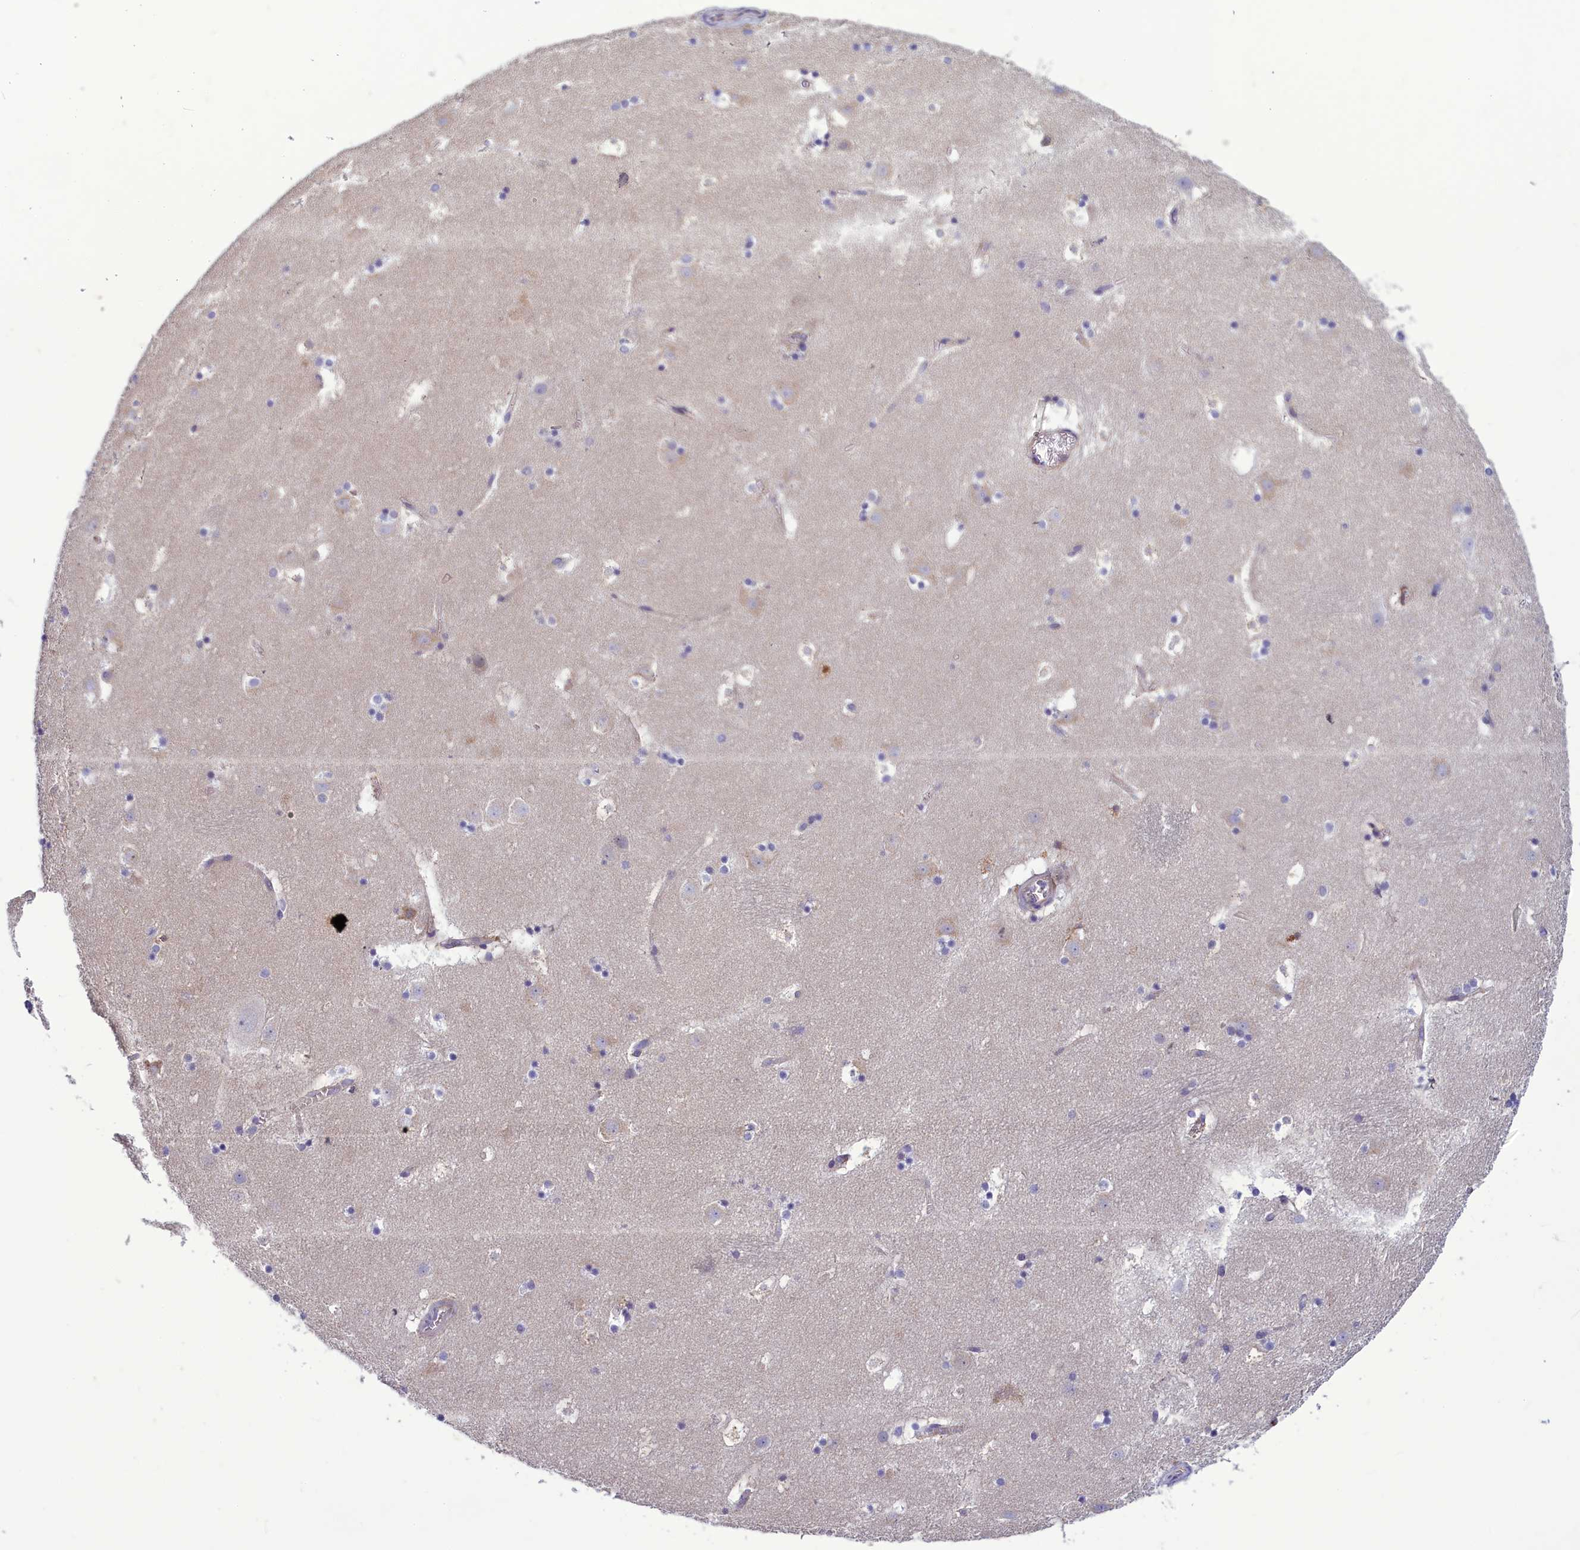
{"staining": {"intensity": "negative", "quantity": "none", "location": "none"}, "tissue": "caudate", "cell_type": "Glial cells", "image_type": "normal", "snomed": [{"axis": "morphology", "description": "Normal tissue, NOS"}, {"axis": "topography", "description": "Lateral ventricle wall"}], "caption": "Glial cells show no significant protein positivity in normal caudate. (DAB (3,3'-diaminobenzidine) immunohistochemistry with hematoxylin counter stain).", "gene": "CENATAC", "patient": {"sex": "male", "age": 45}}